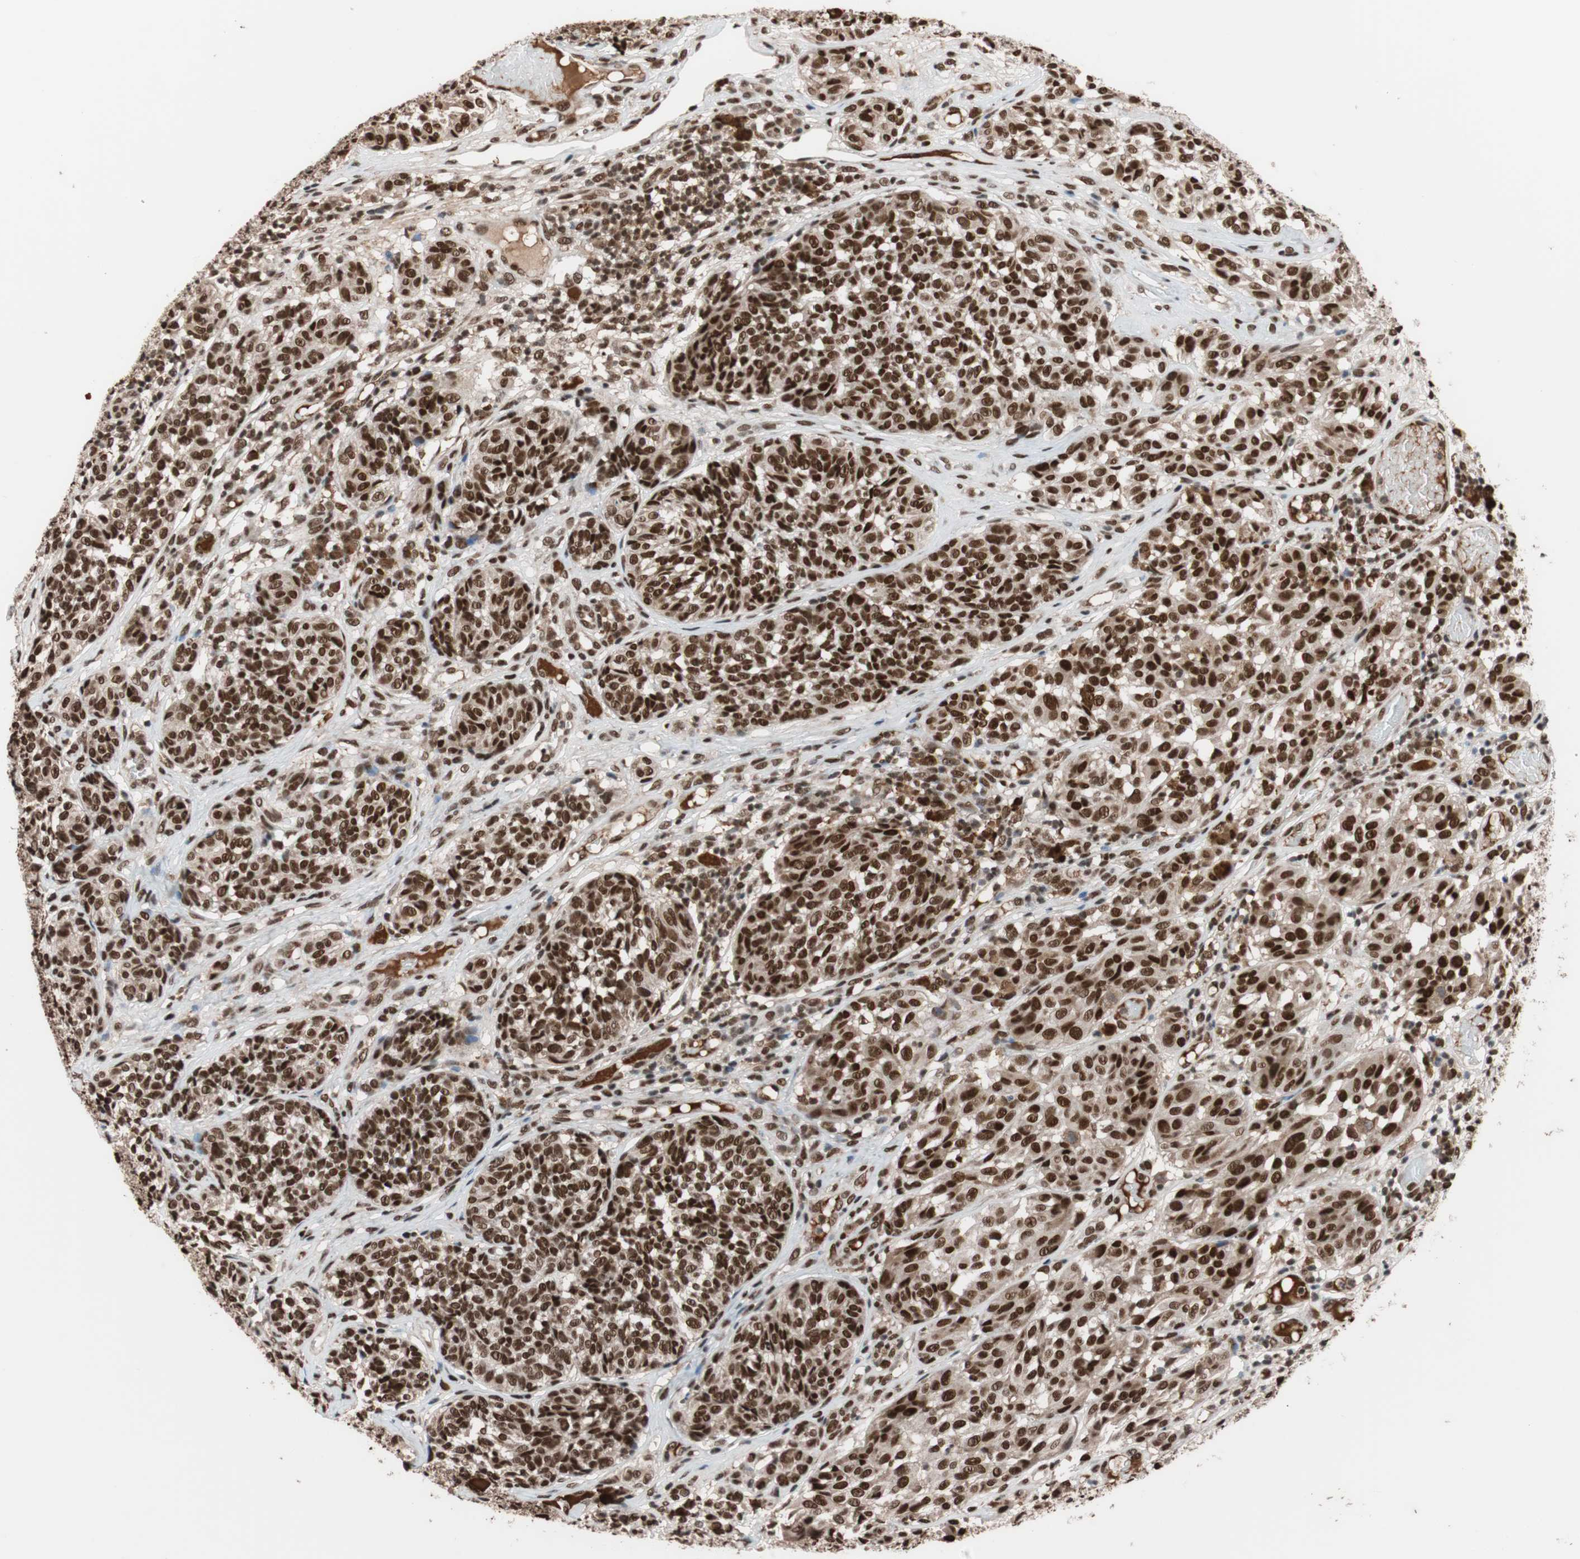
{"staining": {"intensity": "strong", "quantity": ">75%", "location": "nuclear"}, "tissue": "melanoma", "cell_type": "Tumor cells", "image_type": "cancer", "snomed": [{"axis": "morphology", "description": "Malignant melanoma, NOS"}, {"axis": "topography", "description": "Skin"}], "caption": "The photomicrograph exhibits immunohistochemical staining of malignant melanoma. There is strong nuclear staining is seen in about >75% of tumor cells. Immunohistochemistry (ihc) stains the protein of interest in brown and the nuclei are stained blue.", "gene": "CHAMP1", "patient": {"sex": "female", "age": 46}}